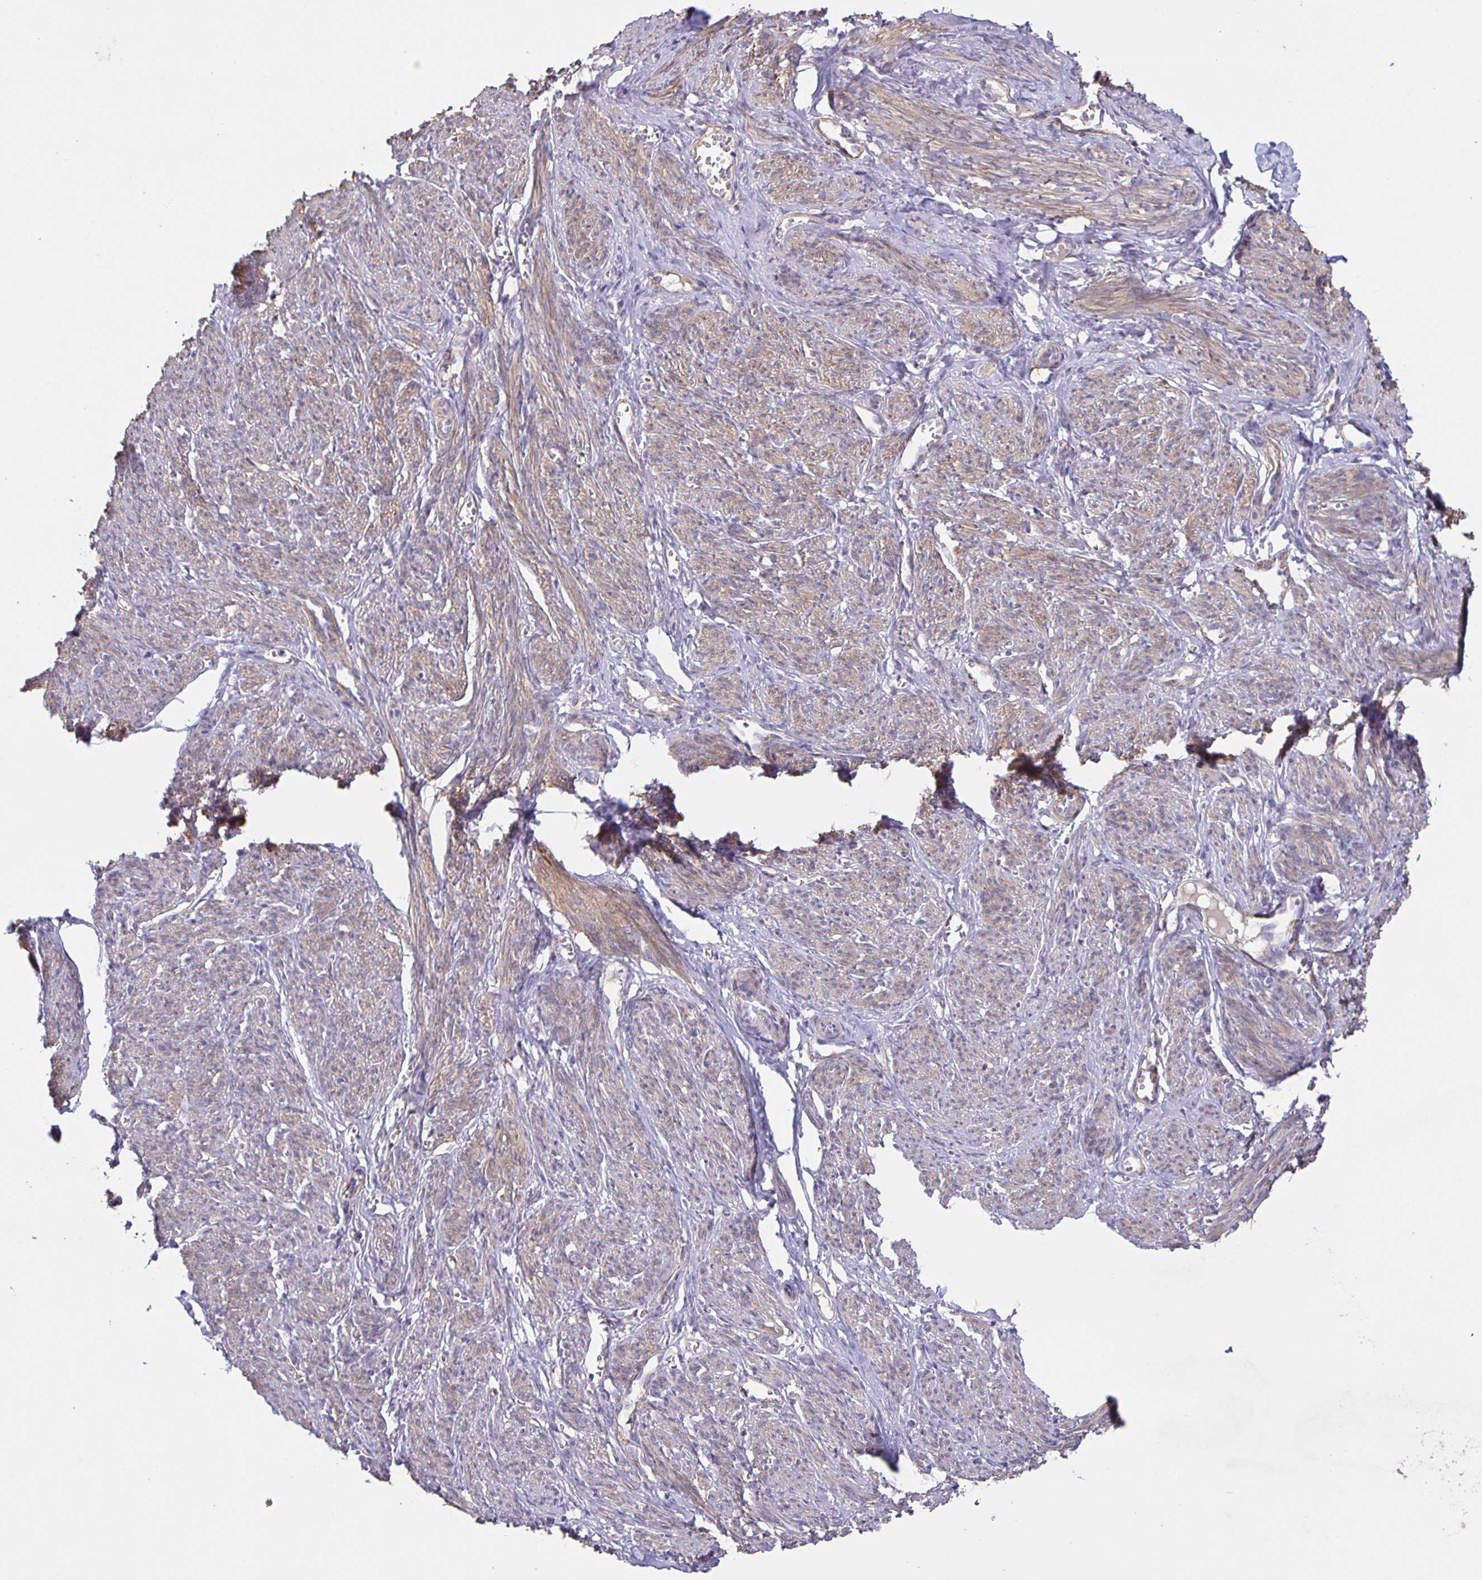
{"staining": {"intensity": "moderate", "quantity": ">75%", "location": "cytoplasmic/membranous"}, "tissue": "smooth muscle", "cell_type": "Smooth muscle cells", "image_type": "normal", "snomed": [{"axis": "morphology", "description": "Normal tissue, NOS"}, {"axis": "topography", "description": "Smooth muscle"}], "caption": "Smooth muscle stained with IHC demonstrates moderate cytoplasmic/membranous positivity in about >75% of smooth muscle cells. (DAB (3,3'-diaminobenzidine) IHC with brightfield microscopy, high magnification).", "gene": "SRCIN1", "patient": {"sex": "female", "age": 65}}